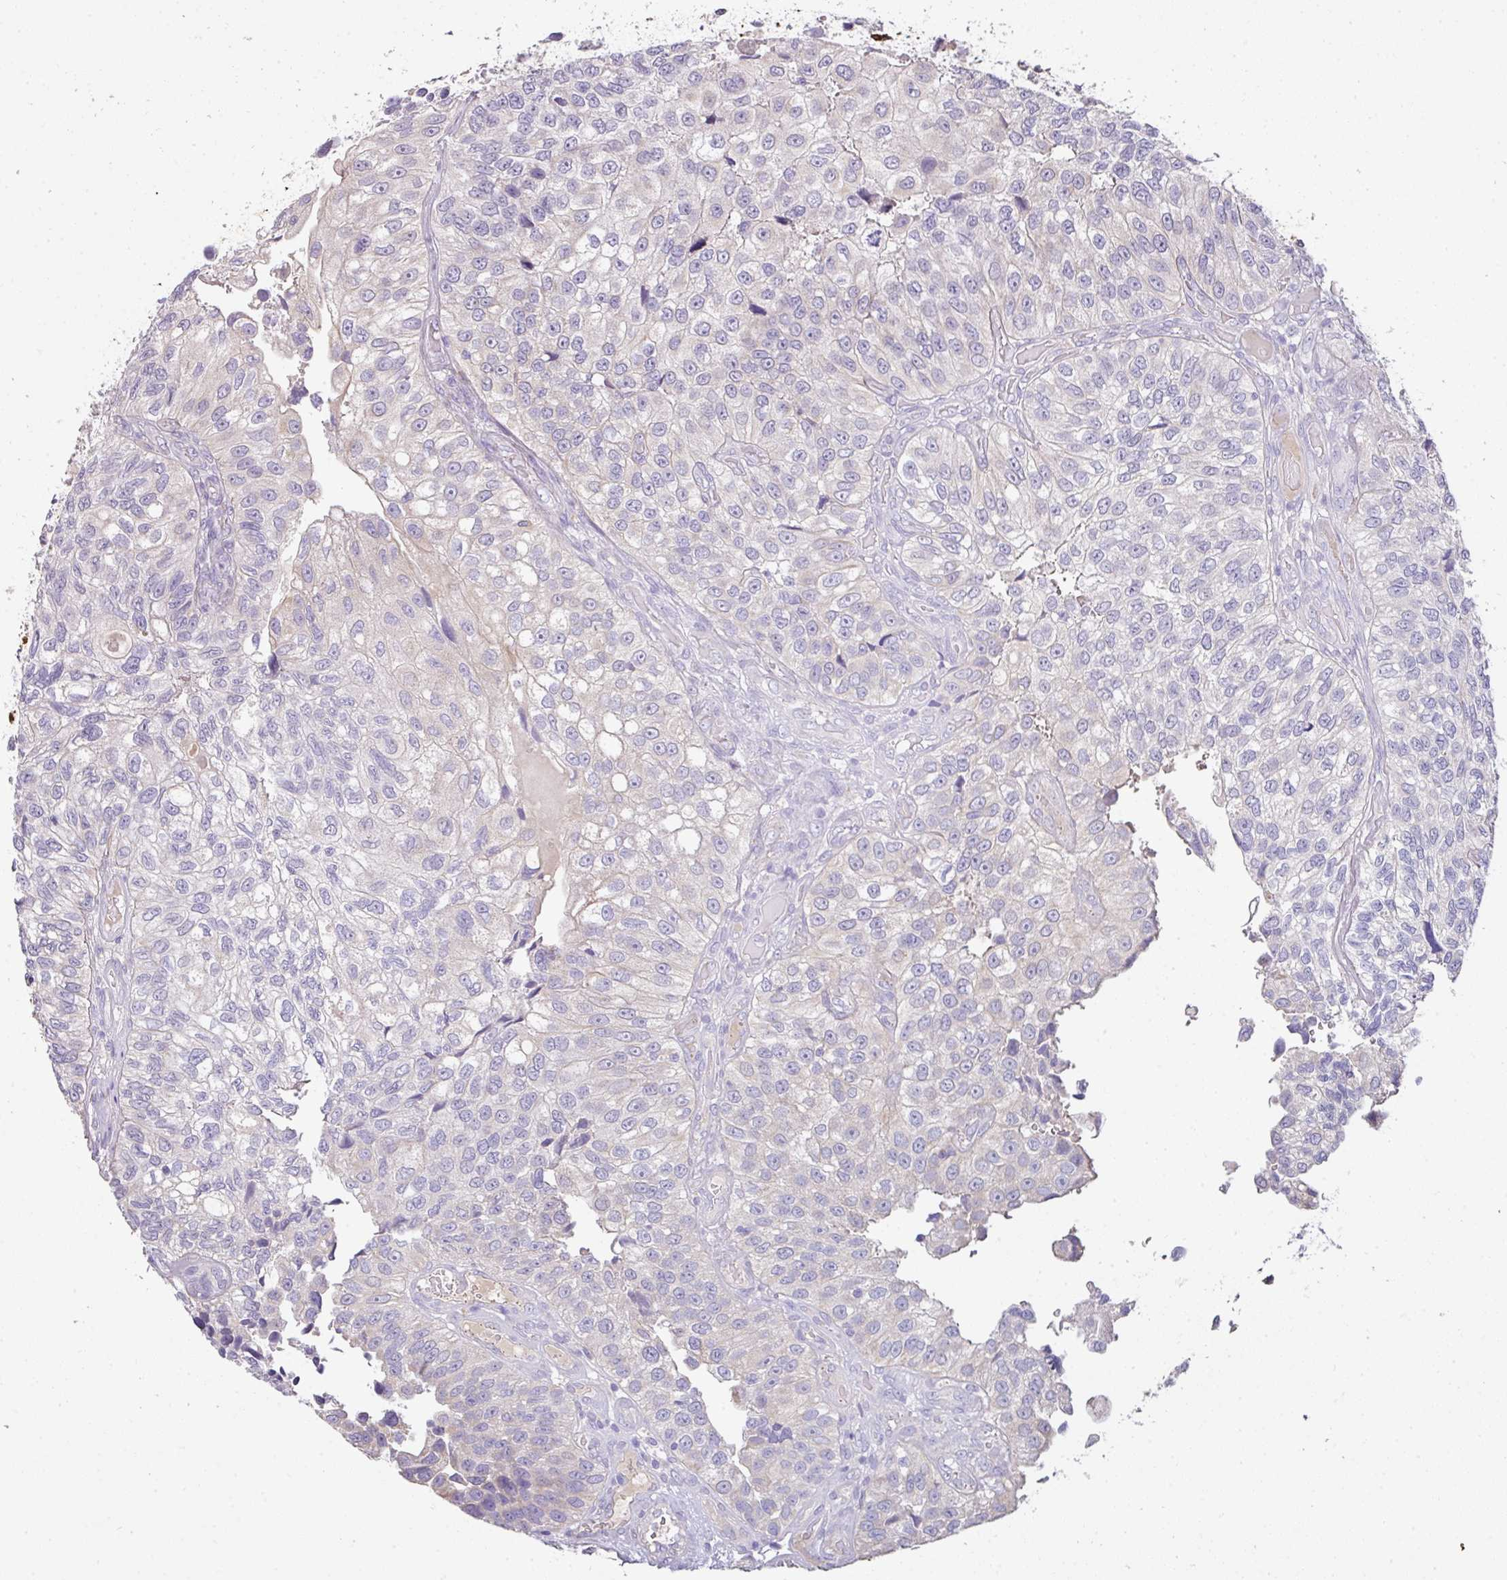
{"staining": {"intensity": "negative", "quantity": "none", "location": "none"}, "tissue": "urothelial cancer", "cell_type": "Tumor cells", "image_type": "cancer", "snomed": [{"axis": "morphology", "description": "Urothelial carcinoma, NOS"}, {"axis": "topography", "description": "Urinary bladder"}], "caption": "There is no significant positivity in tumor cells of urothelial cancer.", "gene": "ZNF266", "patient": {"sex": "male", "age": 87}}